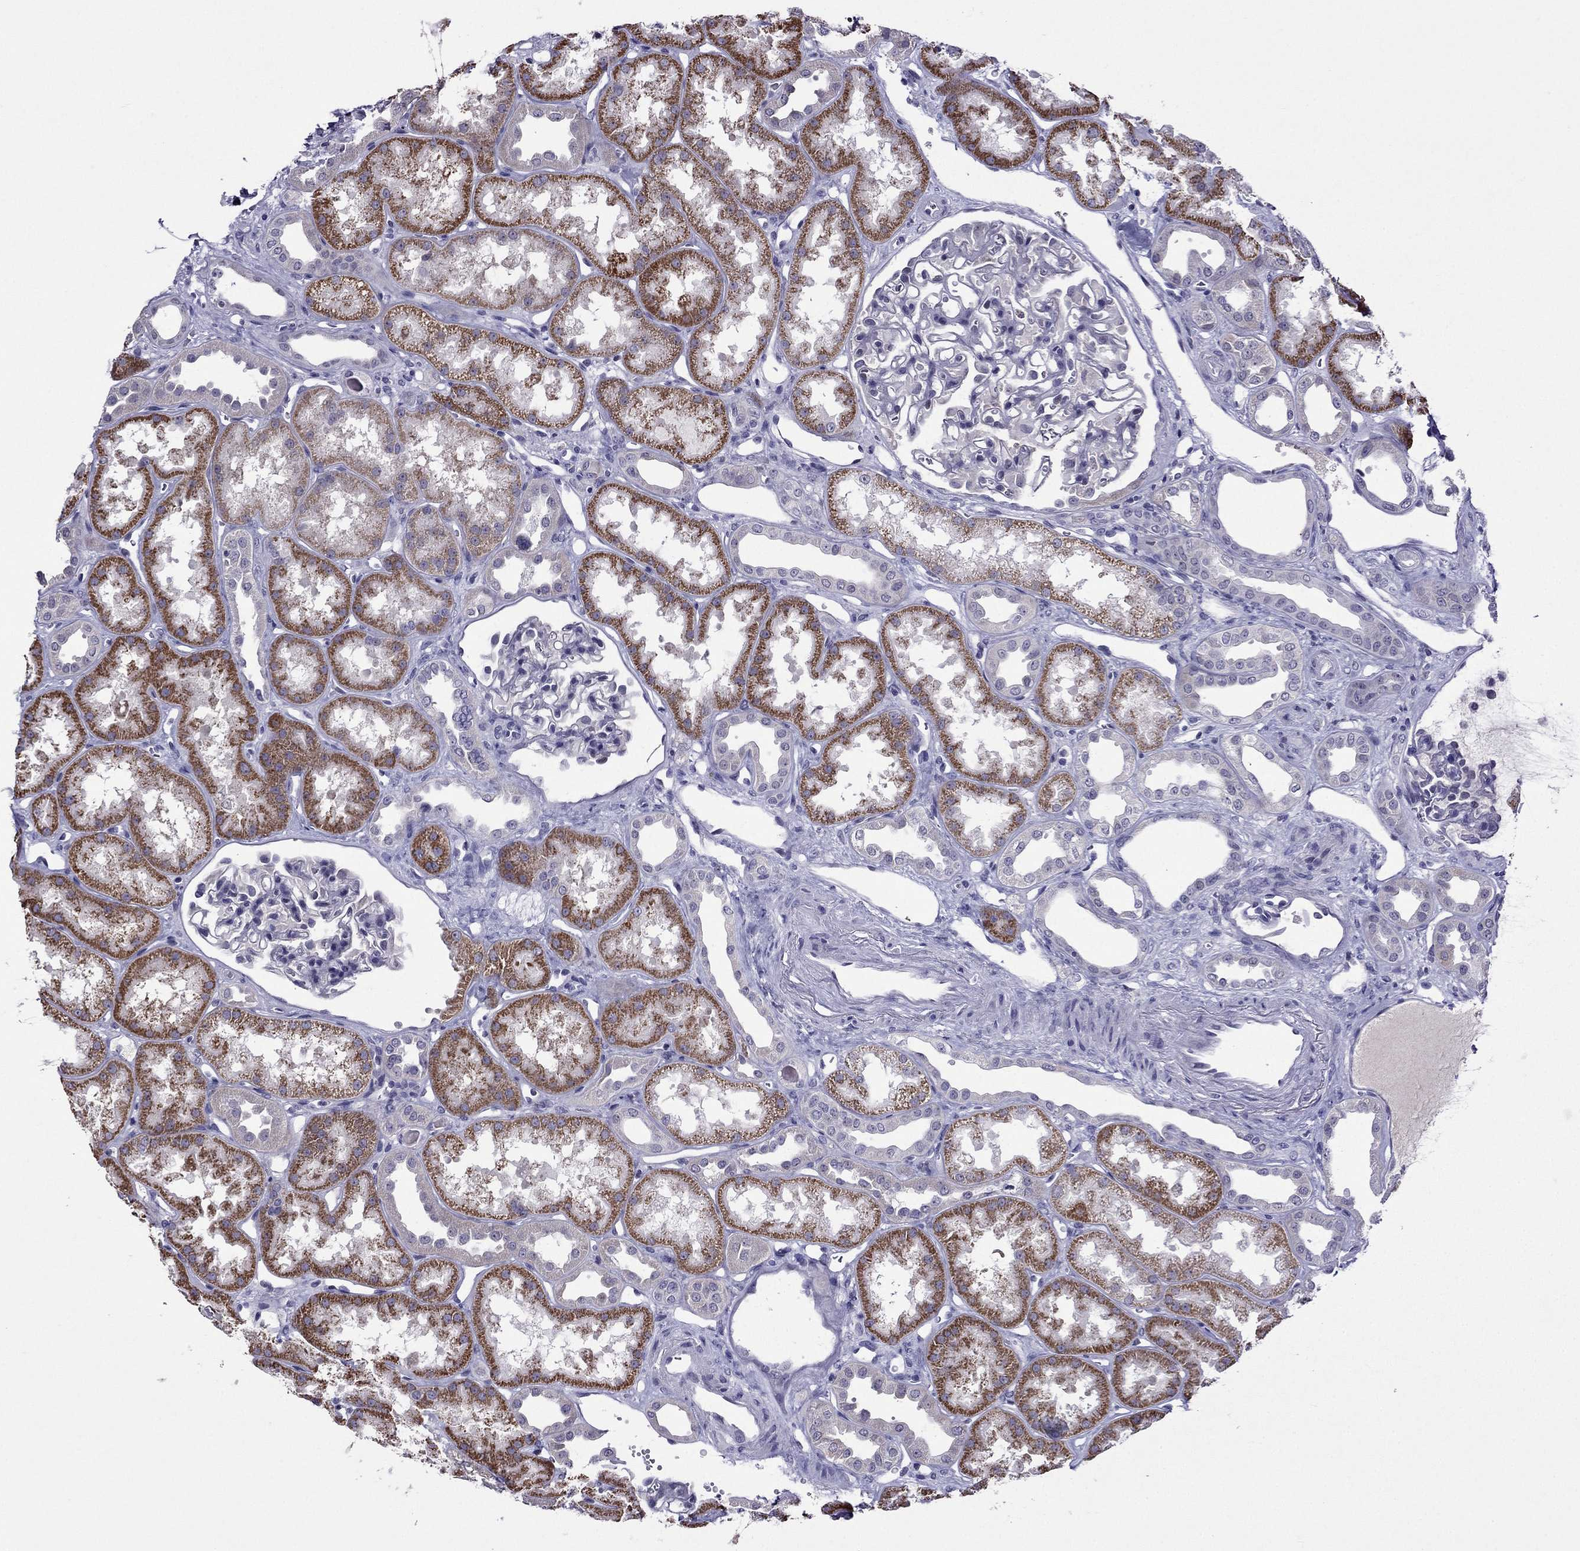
{"staining": {"intensity": "negative", "quantity": "none", "location": "none"}, "tissue": "kidney", "cell_type": "Cells in glomeruli", "image_type": "normal", "snomed": [{"axis": "morphology", "description": "Normal tissue, NOS"}, {"axis": "topography", "description": "Kidney"}], "caption": "This photomicrograph is of unremarkable kidney stained with immunohistochemistry (IHC) to label a protein in brown with the nuclei are counter-stained blue. There is no expression in cells in glomeruli. Brightfield microscopy of immunohistochemistry stained with DAB (3,3'-diaminobenzidine) (brown) and hematoxylin (blue), captured at high magnification.", "gene": "SPTBN4", "patient": {"sex": "male", "age": 61}}